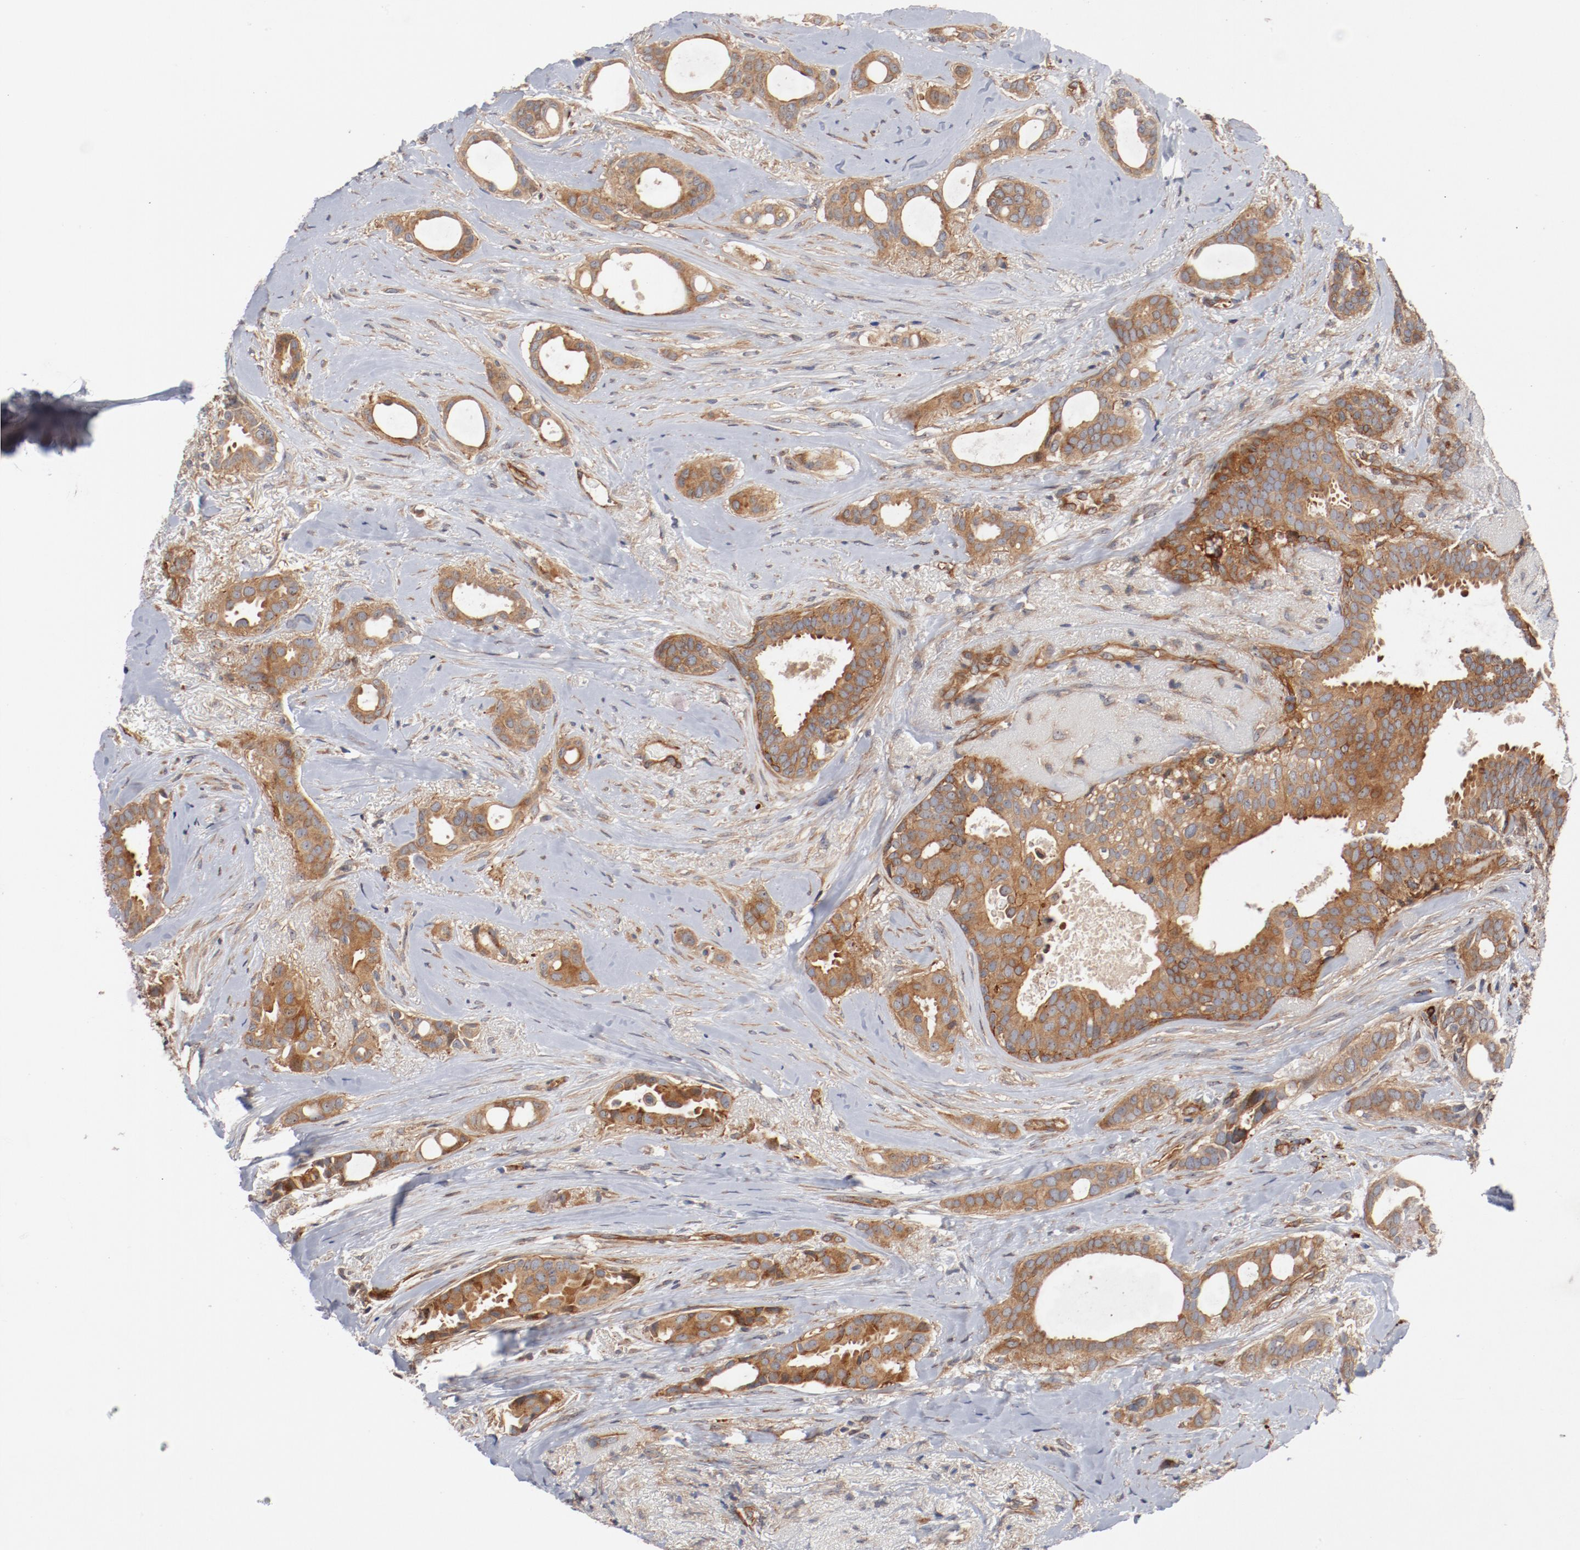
{"staining": {"intensity": "moderate", "quantity": ">75%", "location": "cytoplasmic/membranous"}, "tissue": "breast cancer", "cell_type": "Tumor cells", "image_type": "cancer", "snomed": [{"axis": "morphology", "description": "Duct carcinoma"}, {"axis": "topography", "description": "Breast"}], "caption": "Protein staining of infiltrating ductal carcinoma (breast) tissue exhibits moderate cytoplasmic/membranous expression in approximately >75% of tumor cells.", "gene": "PITPNM2", "patient": {"sex": "female", "age": 54}}